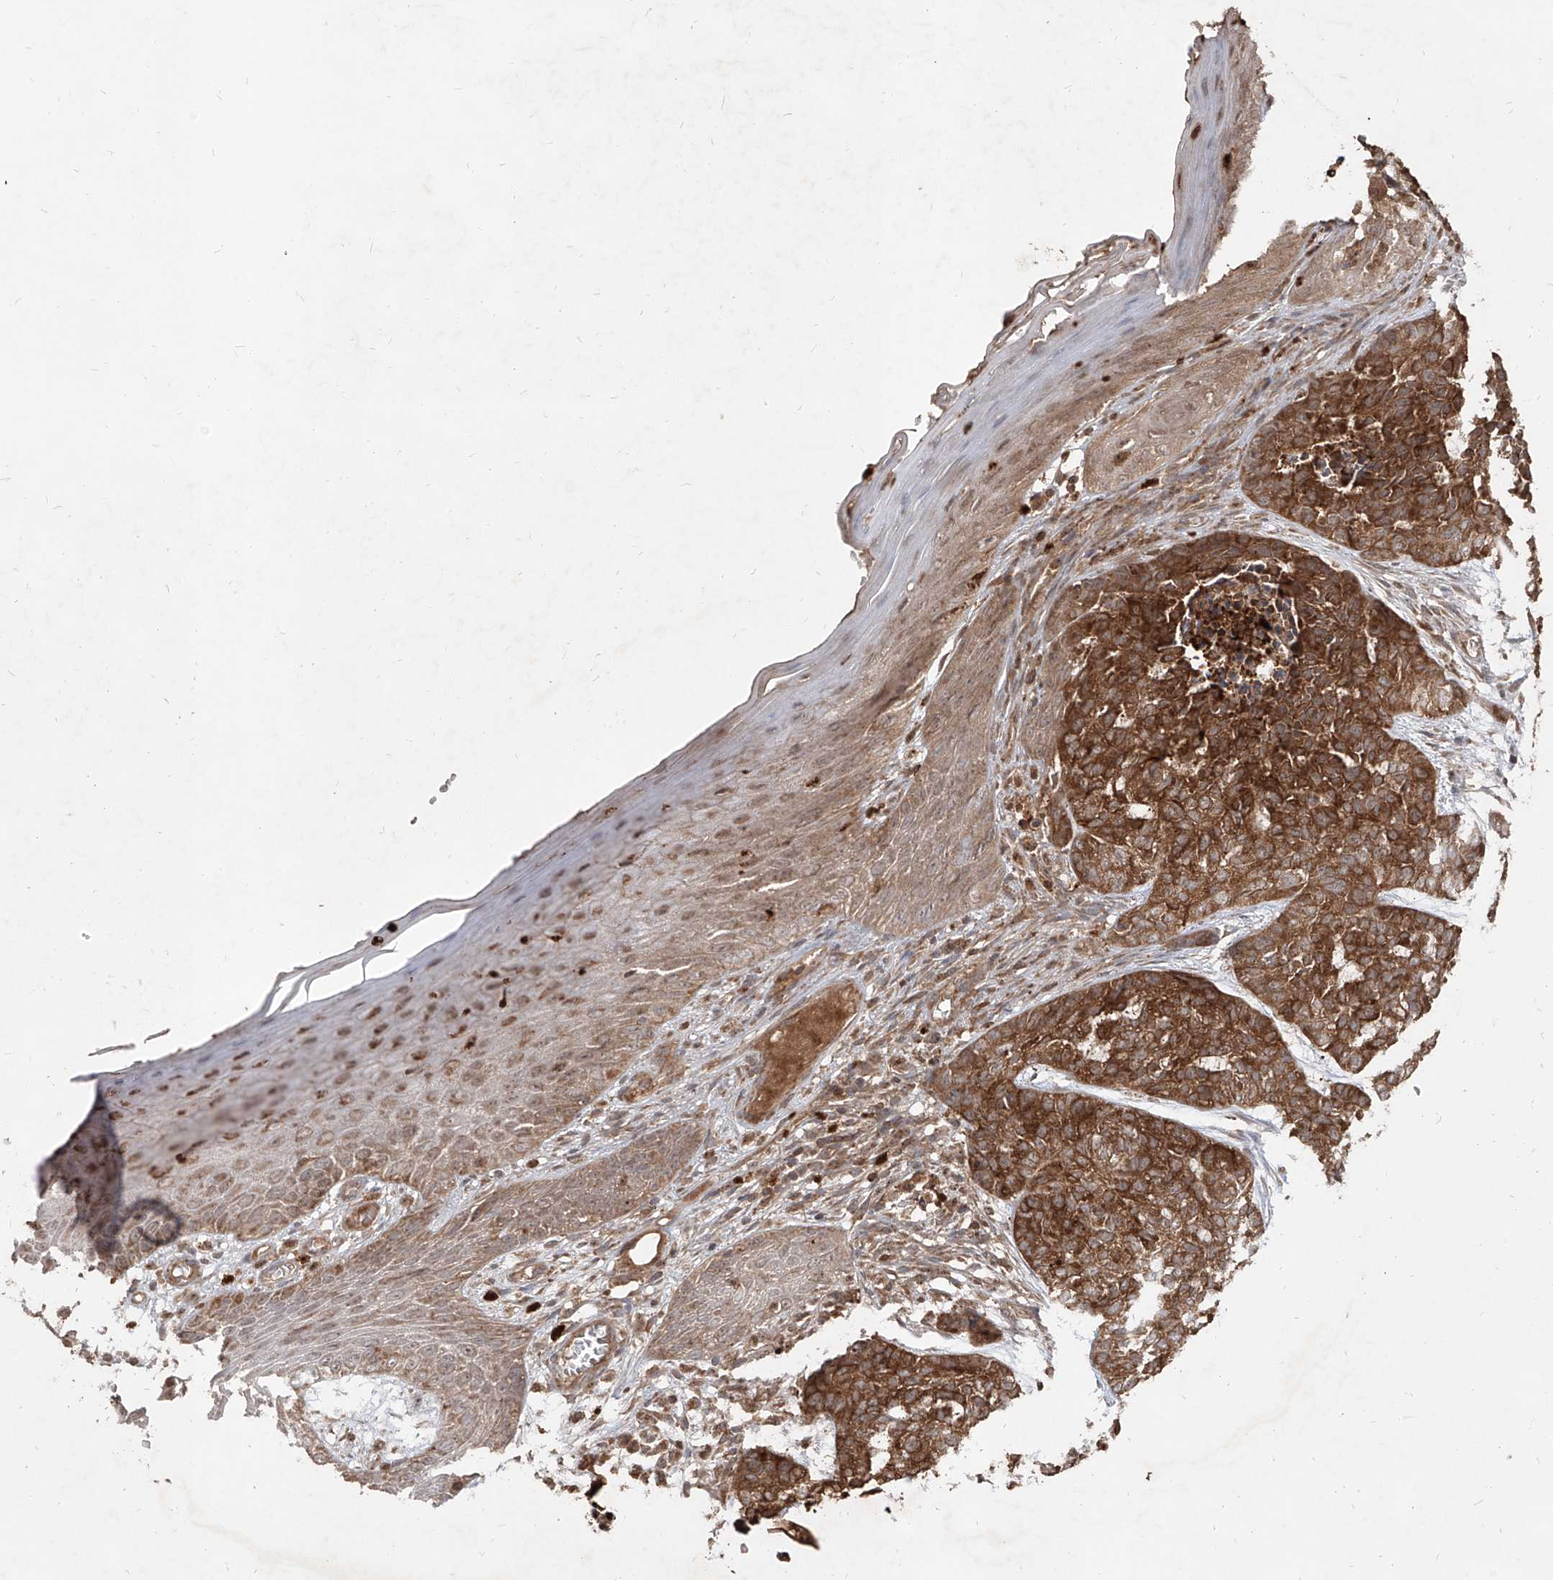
{"staining": {"intensity": "strong", "quantity": ">75%", "location": "cytoplasmic/membranous"}, "tissue": "skin cancer", "cell_type": "Tumor cells", "image_type": "cancer", "snomed": [{"axis": "morphology", "description": "Basal cell carcinoma"}, {"axis": "topography", "description": "Skin"}], "caption": "Skin cancer (basal cell carcinoma) was stained to show a protein in brown. There is high levels of strong cytoplasmic/membranous staining in about >75% of tumor cells. The staining was performed using DAB (3,3'-diaminobenzidine) to visualize the protein expression in brown, while the nuclei were stained in blue with hematoxylin (Magnification: 20x).", "gene": "AIM2", "patient": {"sex": "female", "age": 64}}